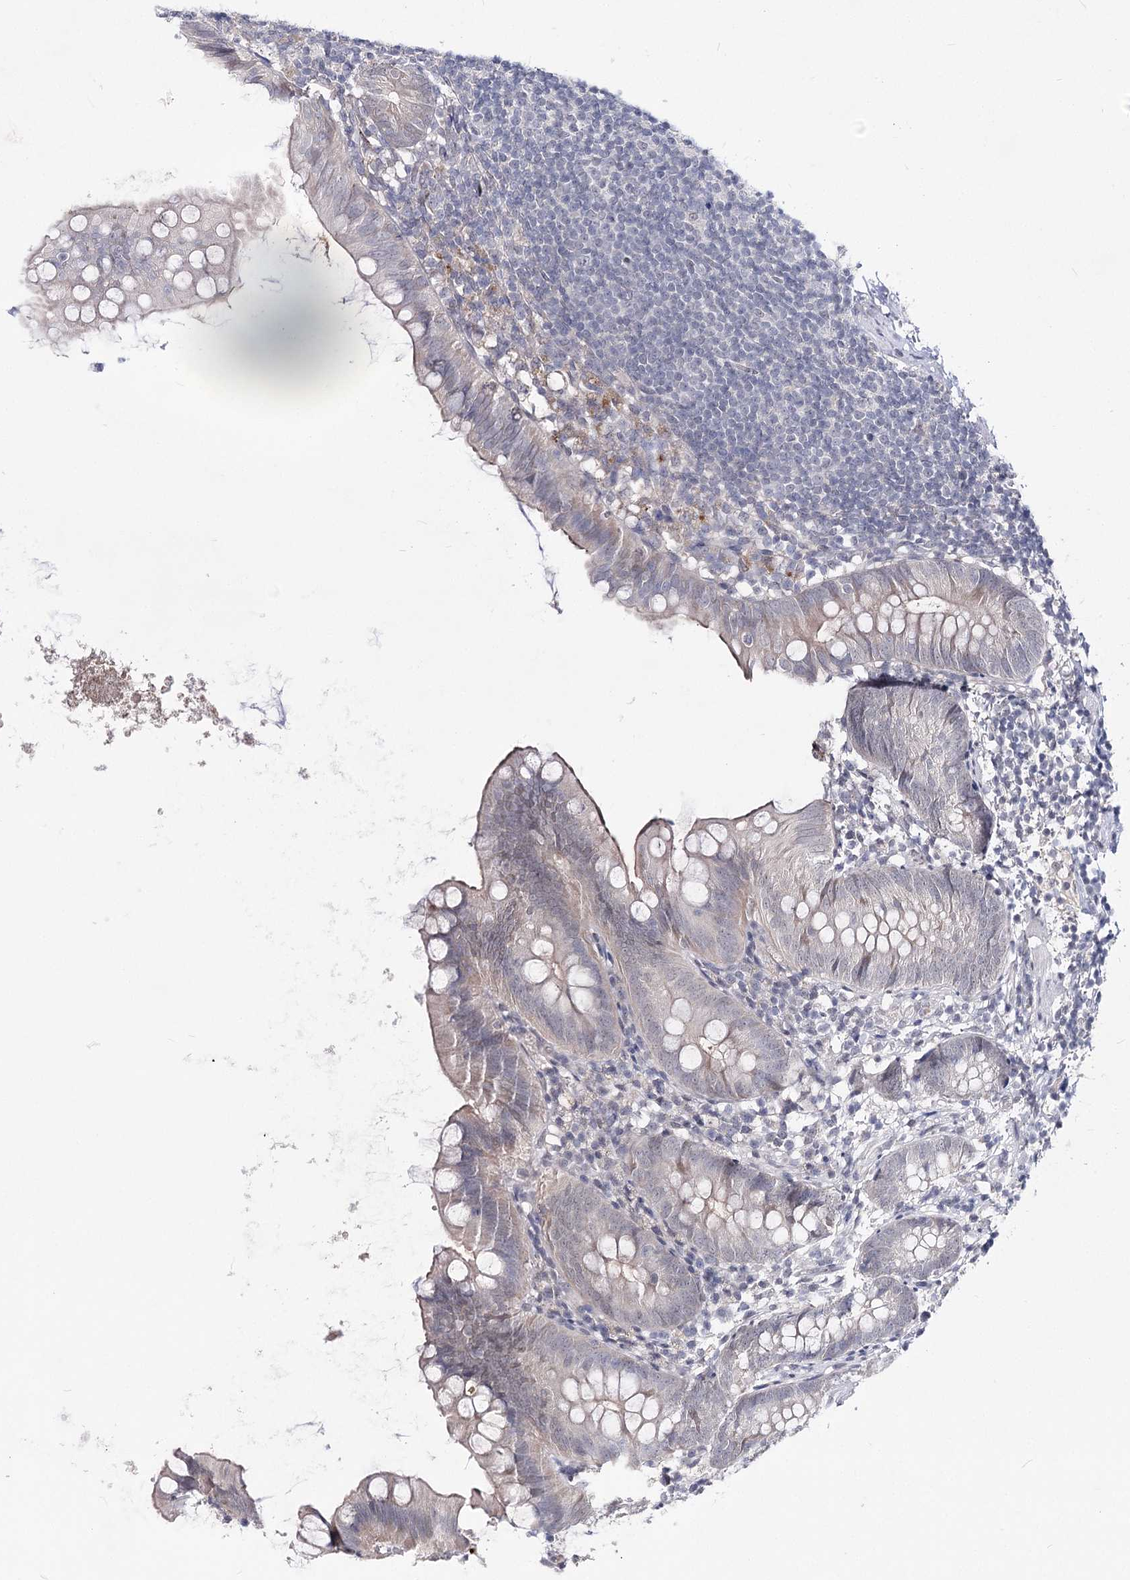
{"staining": {"intensity": "negative", "quantity": "none", "location": "none"}, "tissue": "appendix", "cell_type": "Glandular cells", "image_type": "normal", "snomed": [{"axis": "morphology", "description": "Normal tissue, NOS"}, {"axis": "topography", "description": "Appendix"}], "caption": "Immunohistochemistry (IHC) photomicrograph of unremarkable appendix stained for a protein (brown), which reveals no expression in glandular cells.", "gene": "ATP10B", "patient": {"sex": "female", "age": 62}}